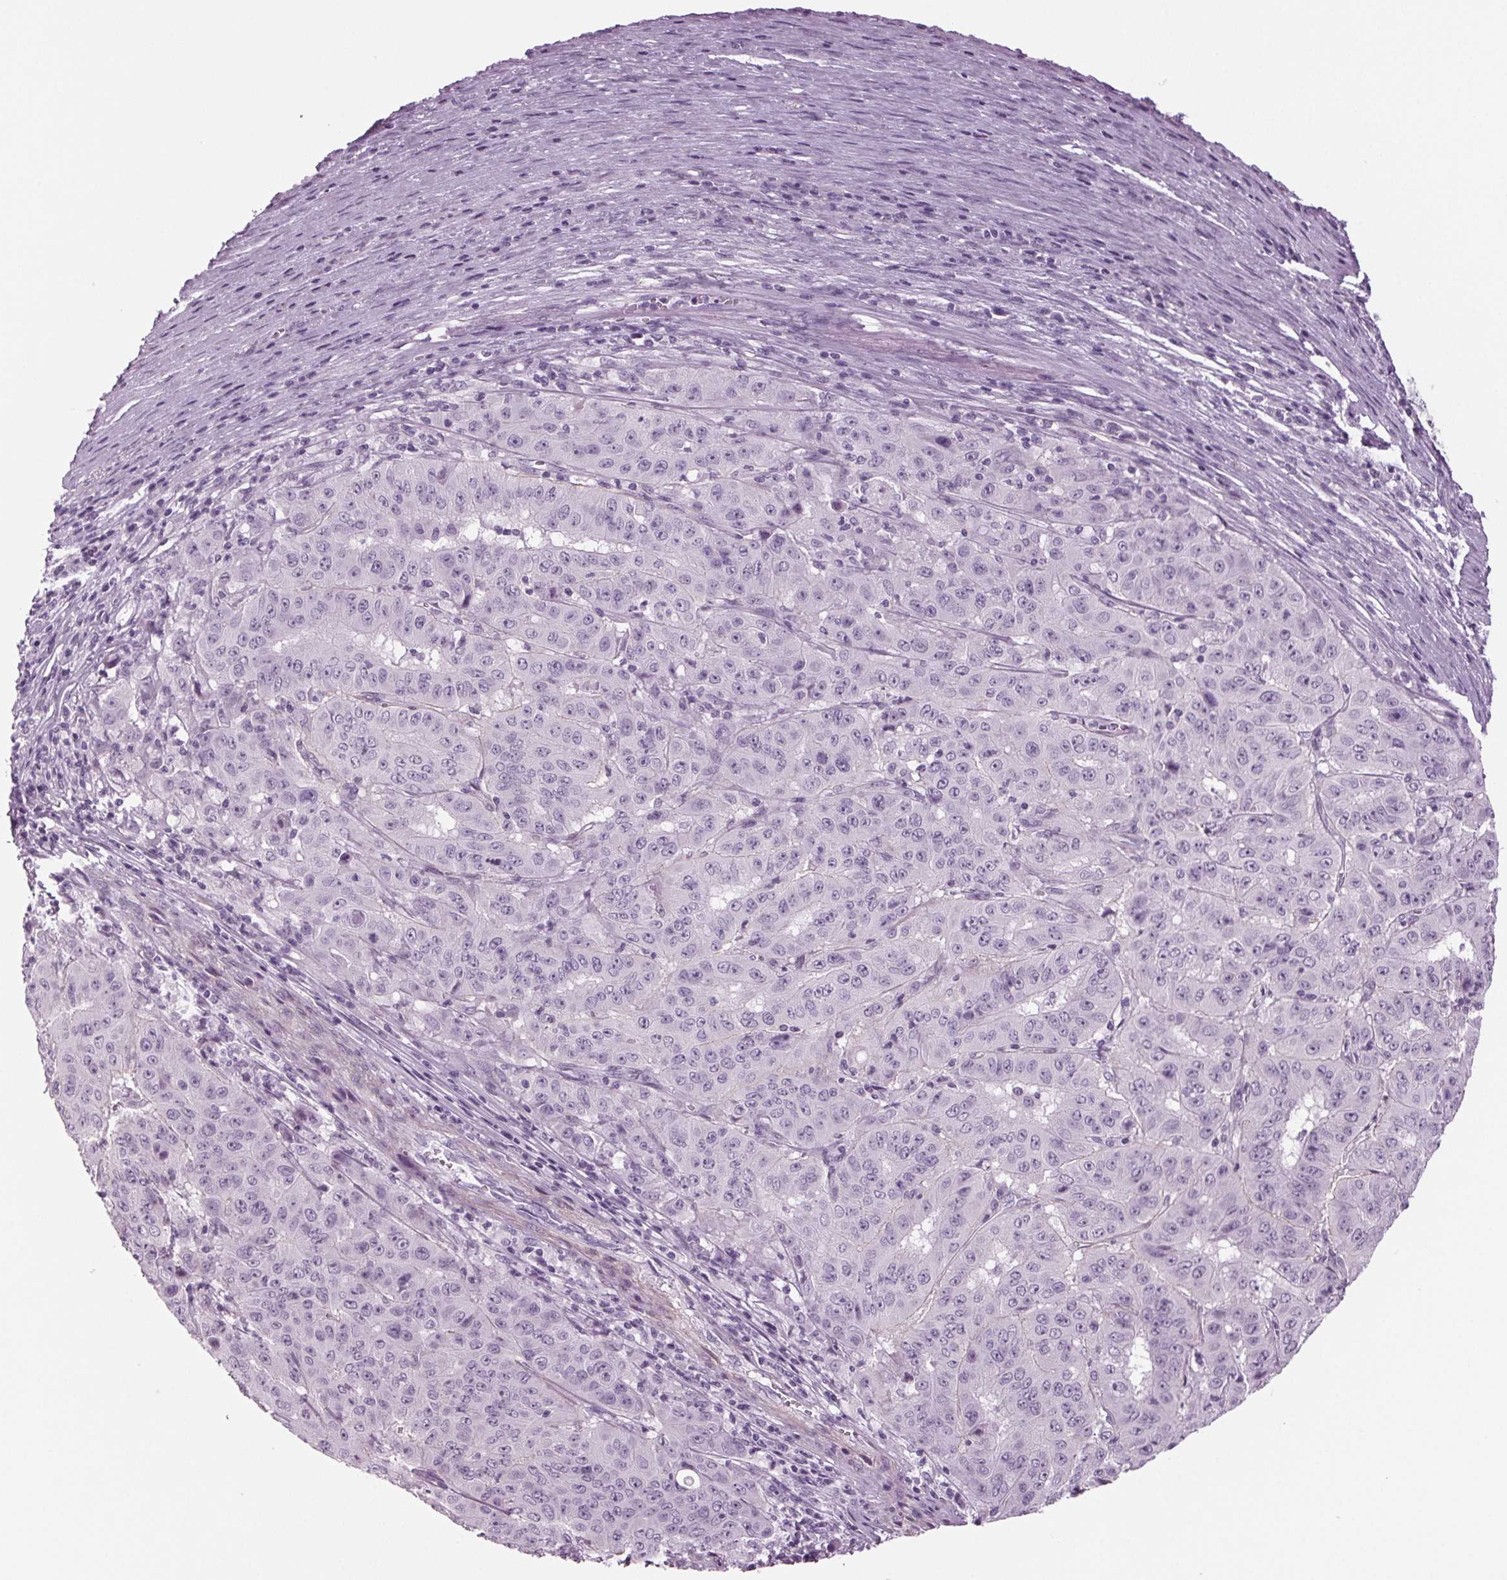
{"staining": {"intensity": "negative", "quantity": "none", "location": "none"}, "tissue": "pancreatic cancer", "cell_type": "Tumor cells", "image_type": "cancer", "snomed": [{"axis": "morphology", "description": "Adenocarcinoma, NOS"}, {"axis": "topography", "description": "Pancreas"}], "caption": "Tumor cells are negative for protein expression in human pancreatic cancer (adenocarcinoma). (DAB (3,3'-diaminobenzidine) IHC visualized using brightfield microscopy, high magnification).", "gene": "BHLHE22", "patient": {"sex": "male", "age": 63}}